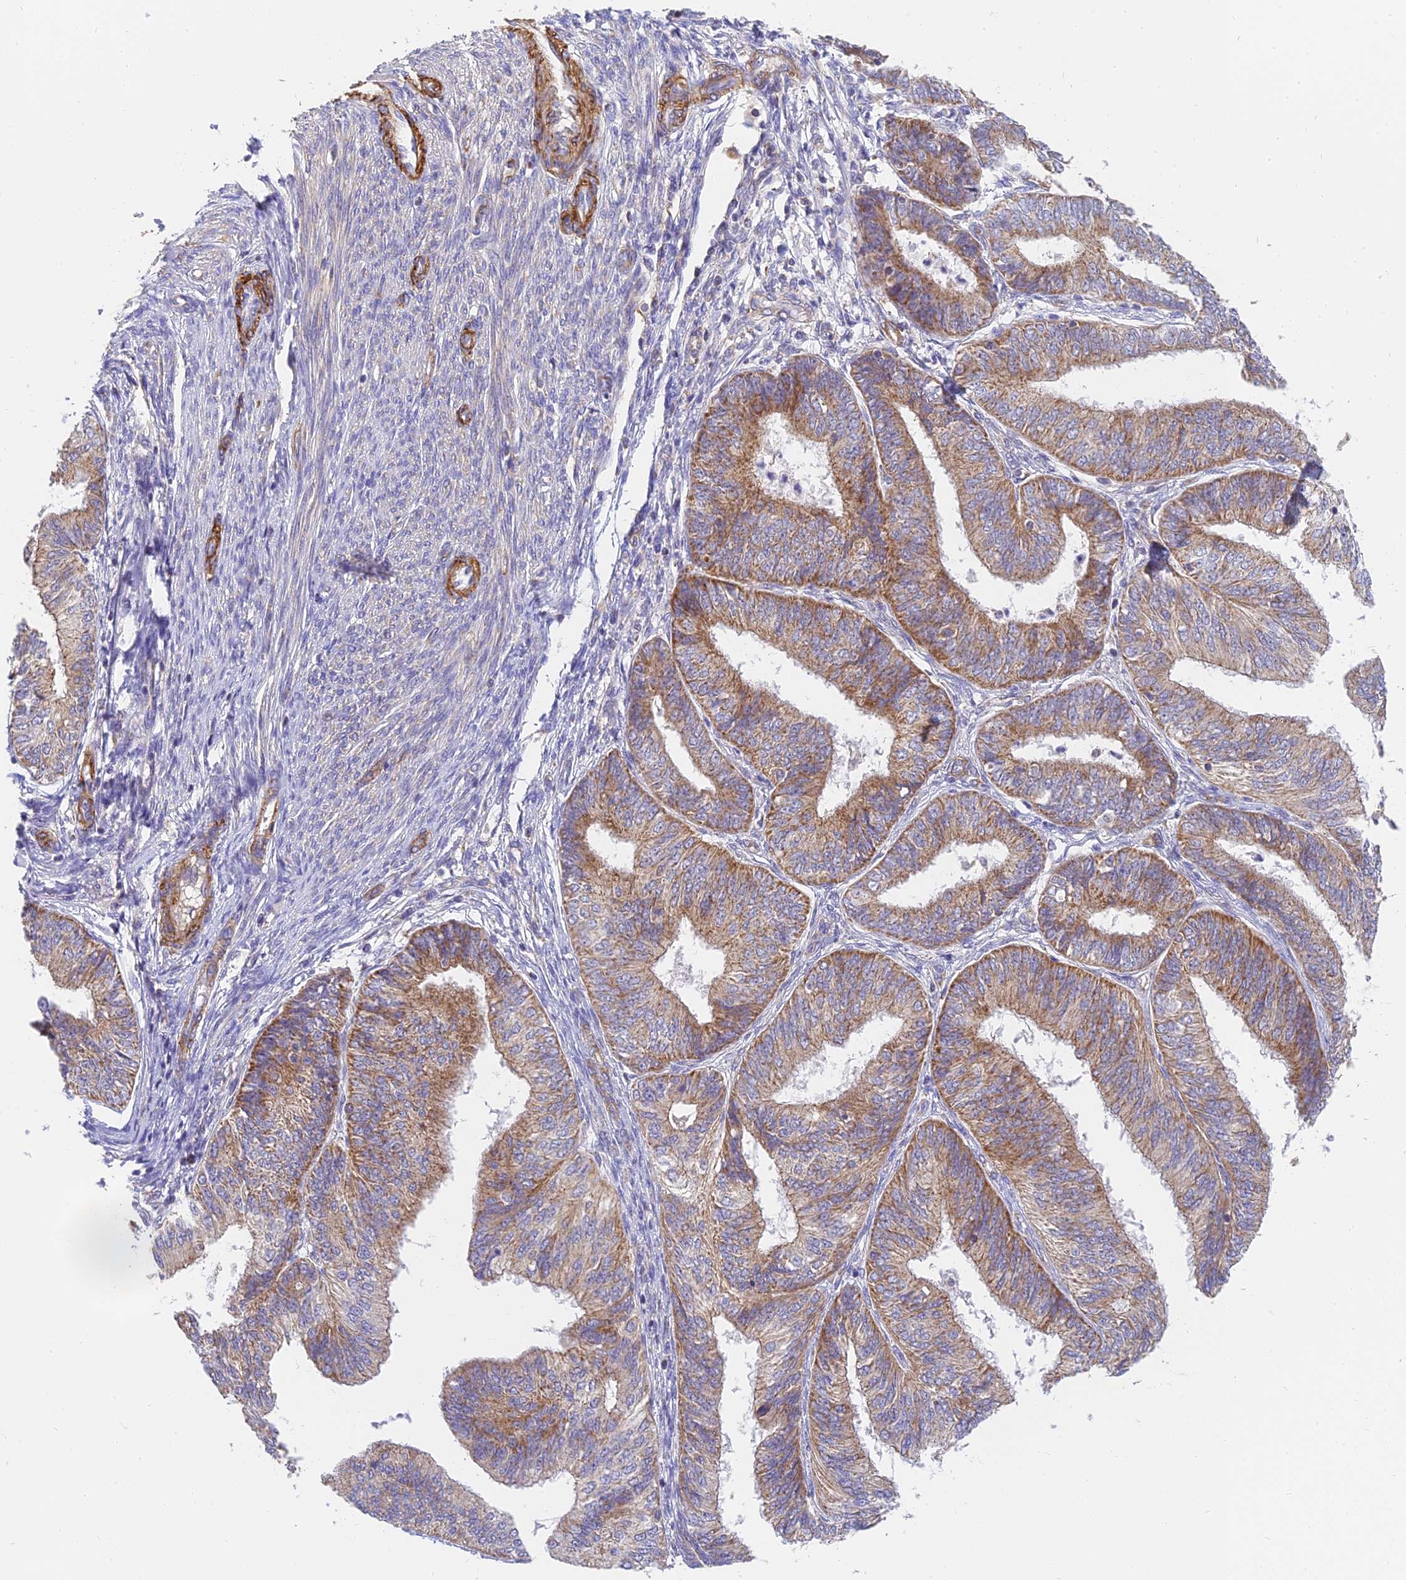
{"staining": {"intensity": "moderate", "quantity": ">75%", "location": "cytoplasmic/membranous"}, "tissue": "endometrial cancer", "cell_type": "Tumor cells", "image_type": "cancer", "snomed": [{"axis": "morphology", "description": "Adenocarcinoma, NOS"}, {"axis": "topography", "description": "Endometrium"}], "caption": "Protein positivity by immunohistochemistry (IHC) displays moderate cytoplasmic/membranous positivity in about >75% of tumor cells in endometrial adenocarcinoma.", "gene": "MRPL15", "patient": {"sex": "female", "age": 58}}